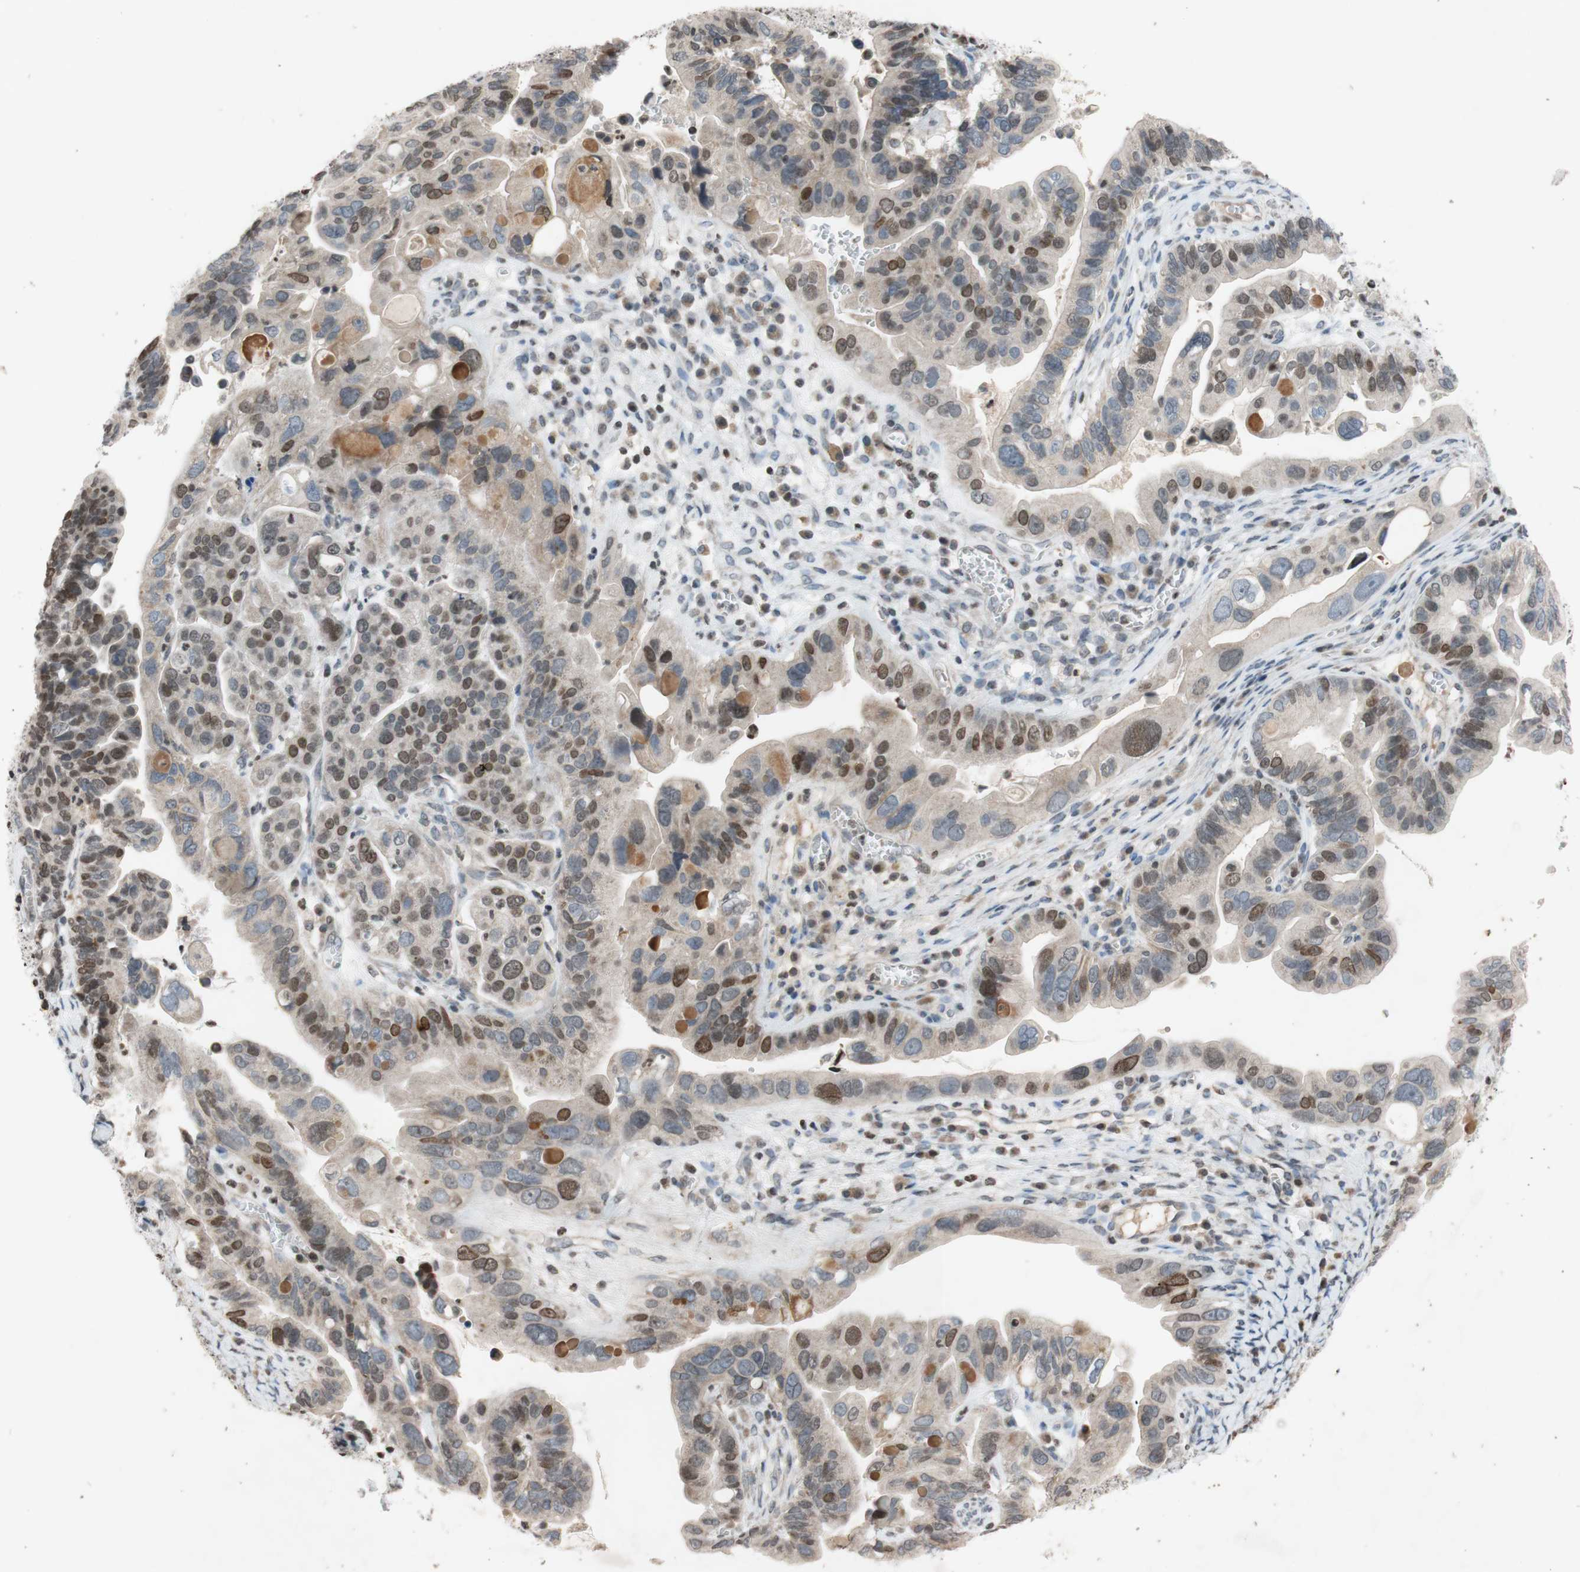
{"staining": {"intensity": "strong", "quantity": "25%-75%", "location": "cytoplasmic/membranous,nuclear"}, "tissue": "ovarian cancer", "cell_type": "Tumor cells", "image_type": "cancer", "snomed": [{"axis": "morphology", "description": "Cystadenocarcinoma, serous, NOS"}, {"axis": "topography", "description": "Ovary"}], "caption": "Tumor cells show high levels of strong cytoplasmic/membranous and nuclear positivity in about 25%-75% of cells in human ovarian cancer. The protein of interest is shown in brown color, while the nuclei are stained blue.", "gene": "MCM6", "patient": {"sex": "female", "age": 56}}